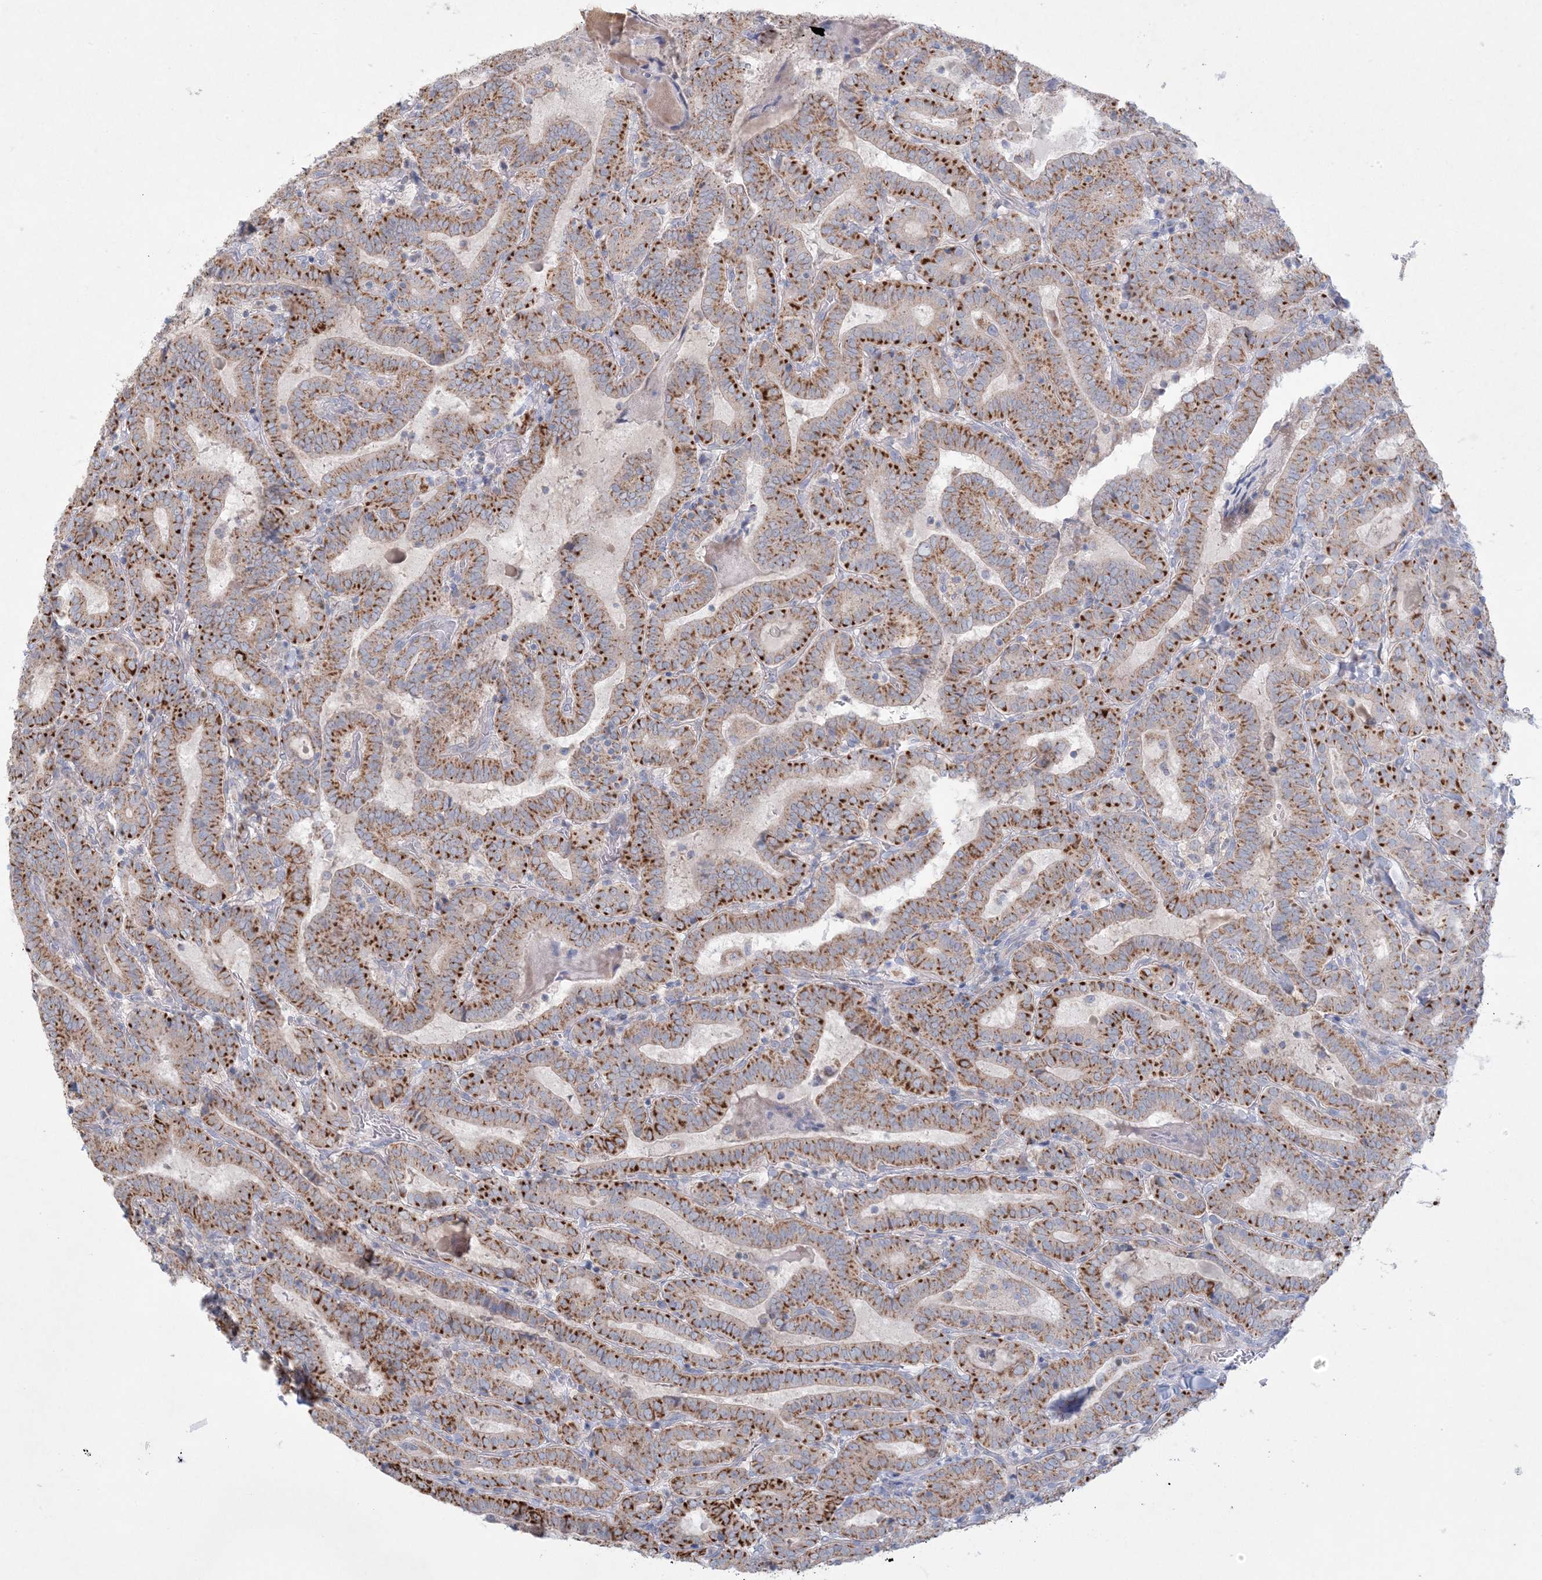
{"staining": {"intensity": "strong", "quantity": ">75%", "location": "cytoplasmic/membranous"}, "tissue": "thyroid cancer", "cell_type": "Tumor cells", "image_type": "cancer", "snomed": [{"axis": "morphology", "description": "Papillary adenocarcinoma, NOS"}, {"axis": "topography", "description": "Thyroid gland"}], "caption": "Tumor cells show high levels of strong cytoplasmic/membranous expression in about >75% of cells in human papillary adenocarcinoma (thyroid).", "gene": "KCTD6", "patient": {"sex": "female", "age": 72}}